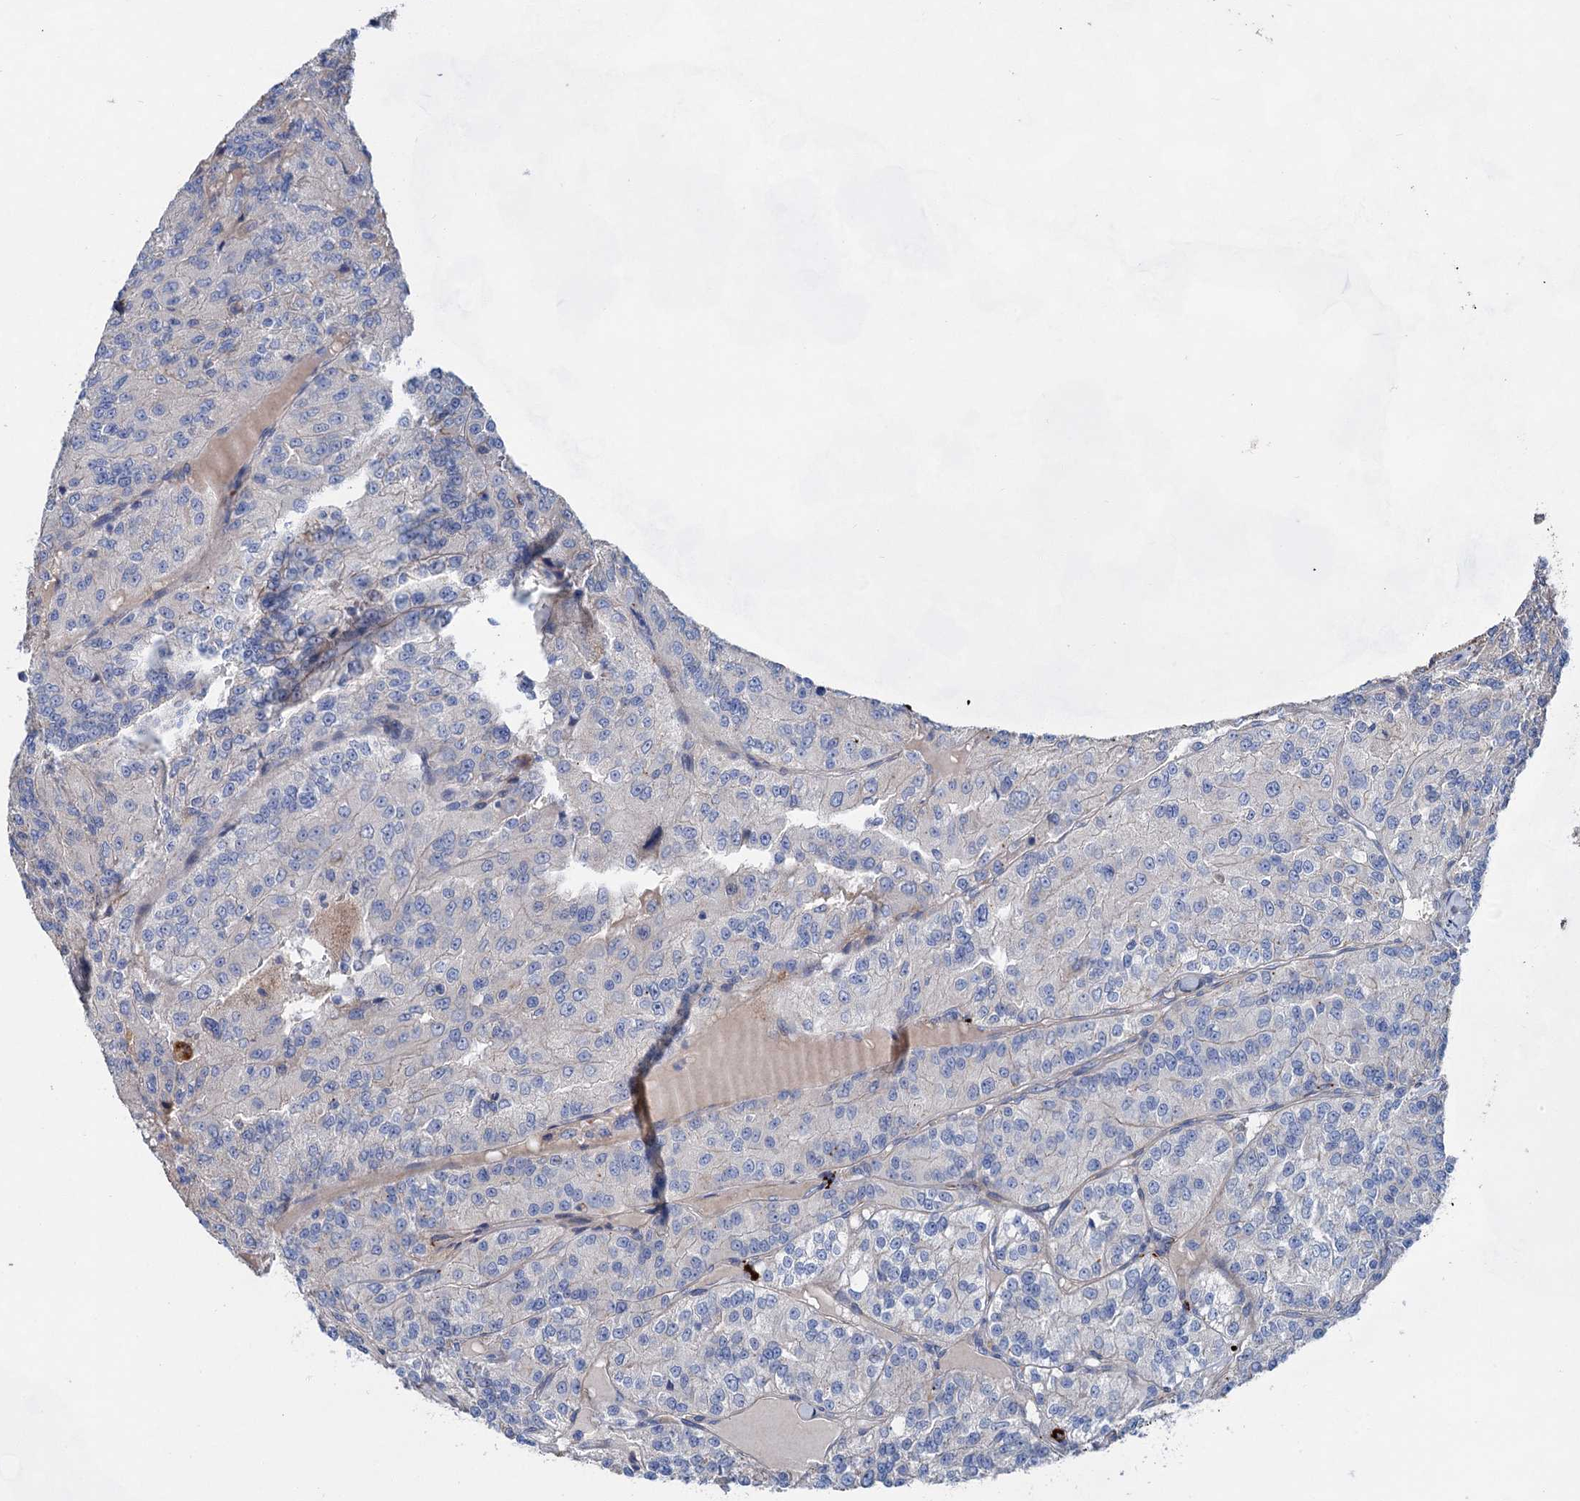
{"staining": {"intensity": "negative", "quantity": "none", "location": "none"}, "tissue": "renal cancer", "cell_type": "Tumor cells", "image_type": "cancer", "snomed": [{"axis": "morphology", "description": "Adenocarcinoma, NOS"}, {"axis": "topography", "description": "Kidney"}], "caption": "This is a photomicrograph of IHC staining of adenocarcinoma (renal), which shows no positivity in tumor cells. (Brightfield microscopy of DAB (3,3'-diaminobenzidine) immunohistochemistry (IHC) at high magnification).", "gene": "GPR155", "patient": {"sex": "female", "age": 63}}